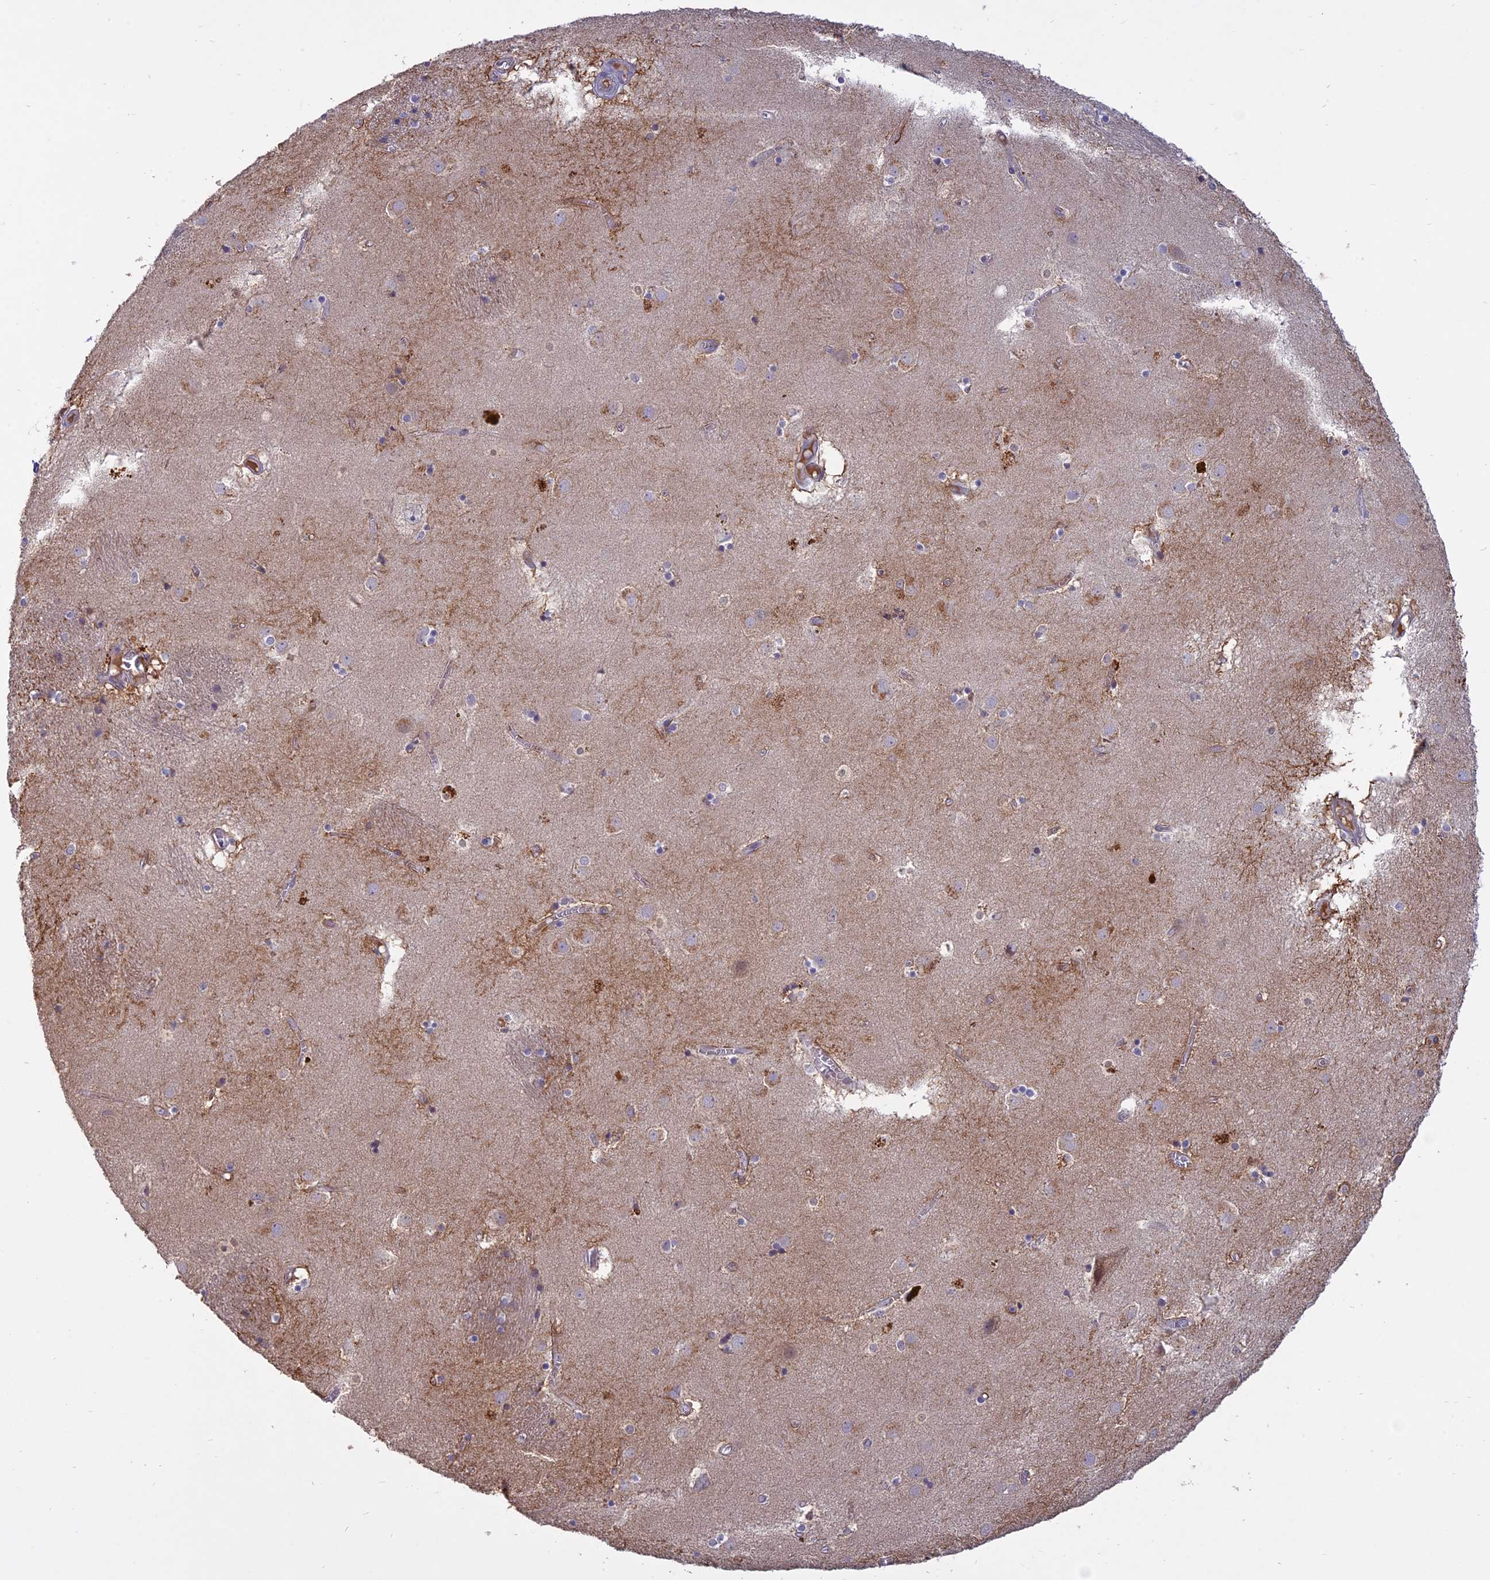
{"staining": {"intensity": "negative", "quantity": "none", "location": "none"}, "tissue": "caudate", "cell_type": "Glial cells", "image_type": "normal", "snomed": [{"axis": "morphology", "description": "Normal tissue, NOS"}, {"axis": "topography", "description": "Lateral ventricle wall"}], "caption": "A photomicrograph of caudate stained for a protein reveals no brown staining in glial cells. (DAB (3,3'-diaminobenzidine) immunohistochemistry visualized using brightfield microscopy, high magnification).", "gene": "TMEM208", "patient": {"sex": "male", "age": 70}}